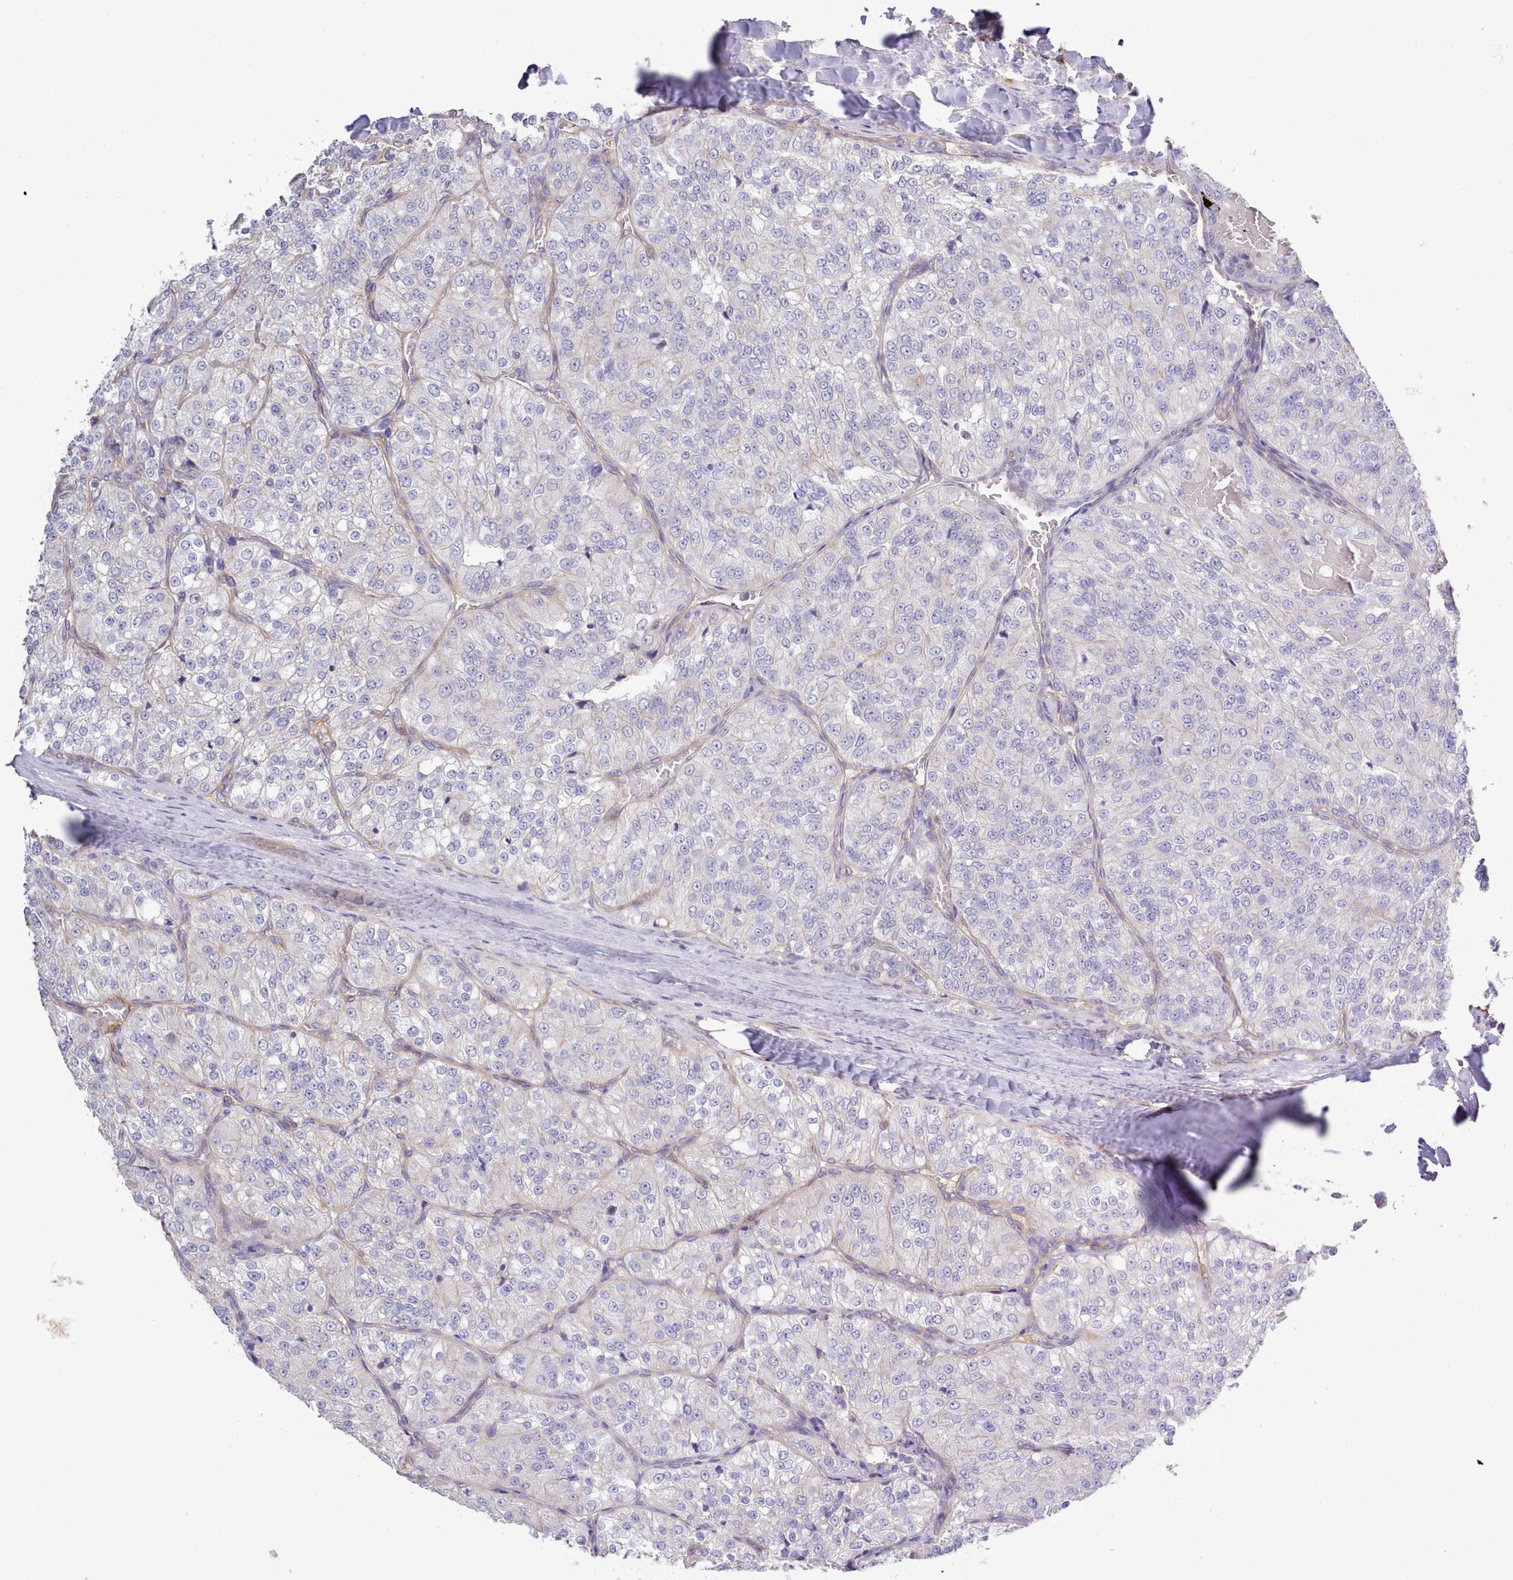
{"staining": {"intensity": "negative", "quantity": "none", "location": "none"}, "tissue": "renal cancer", "cell_type": "Tumor cells", "image_type": "cancer", "snomed": [{"axis": "morphology", "description": "Adenocarcinoma, NOS"}, {"axis": "topography", "description": "Kidney"}], "caption": "High power microscopy micrograph of an immunohistochemistry (IHC) micrograph of renal cancer, revealing no significant positivity in tumor cells. (Stains: DAB immunohistochemistry (IHC) with hematoxylin counter stain, Microscopy: brightfield microscopy at high magnification).", "gene": "ZC3H13", "patient": {"sex": "female", "age": 63}}